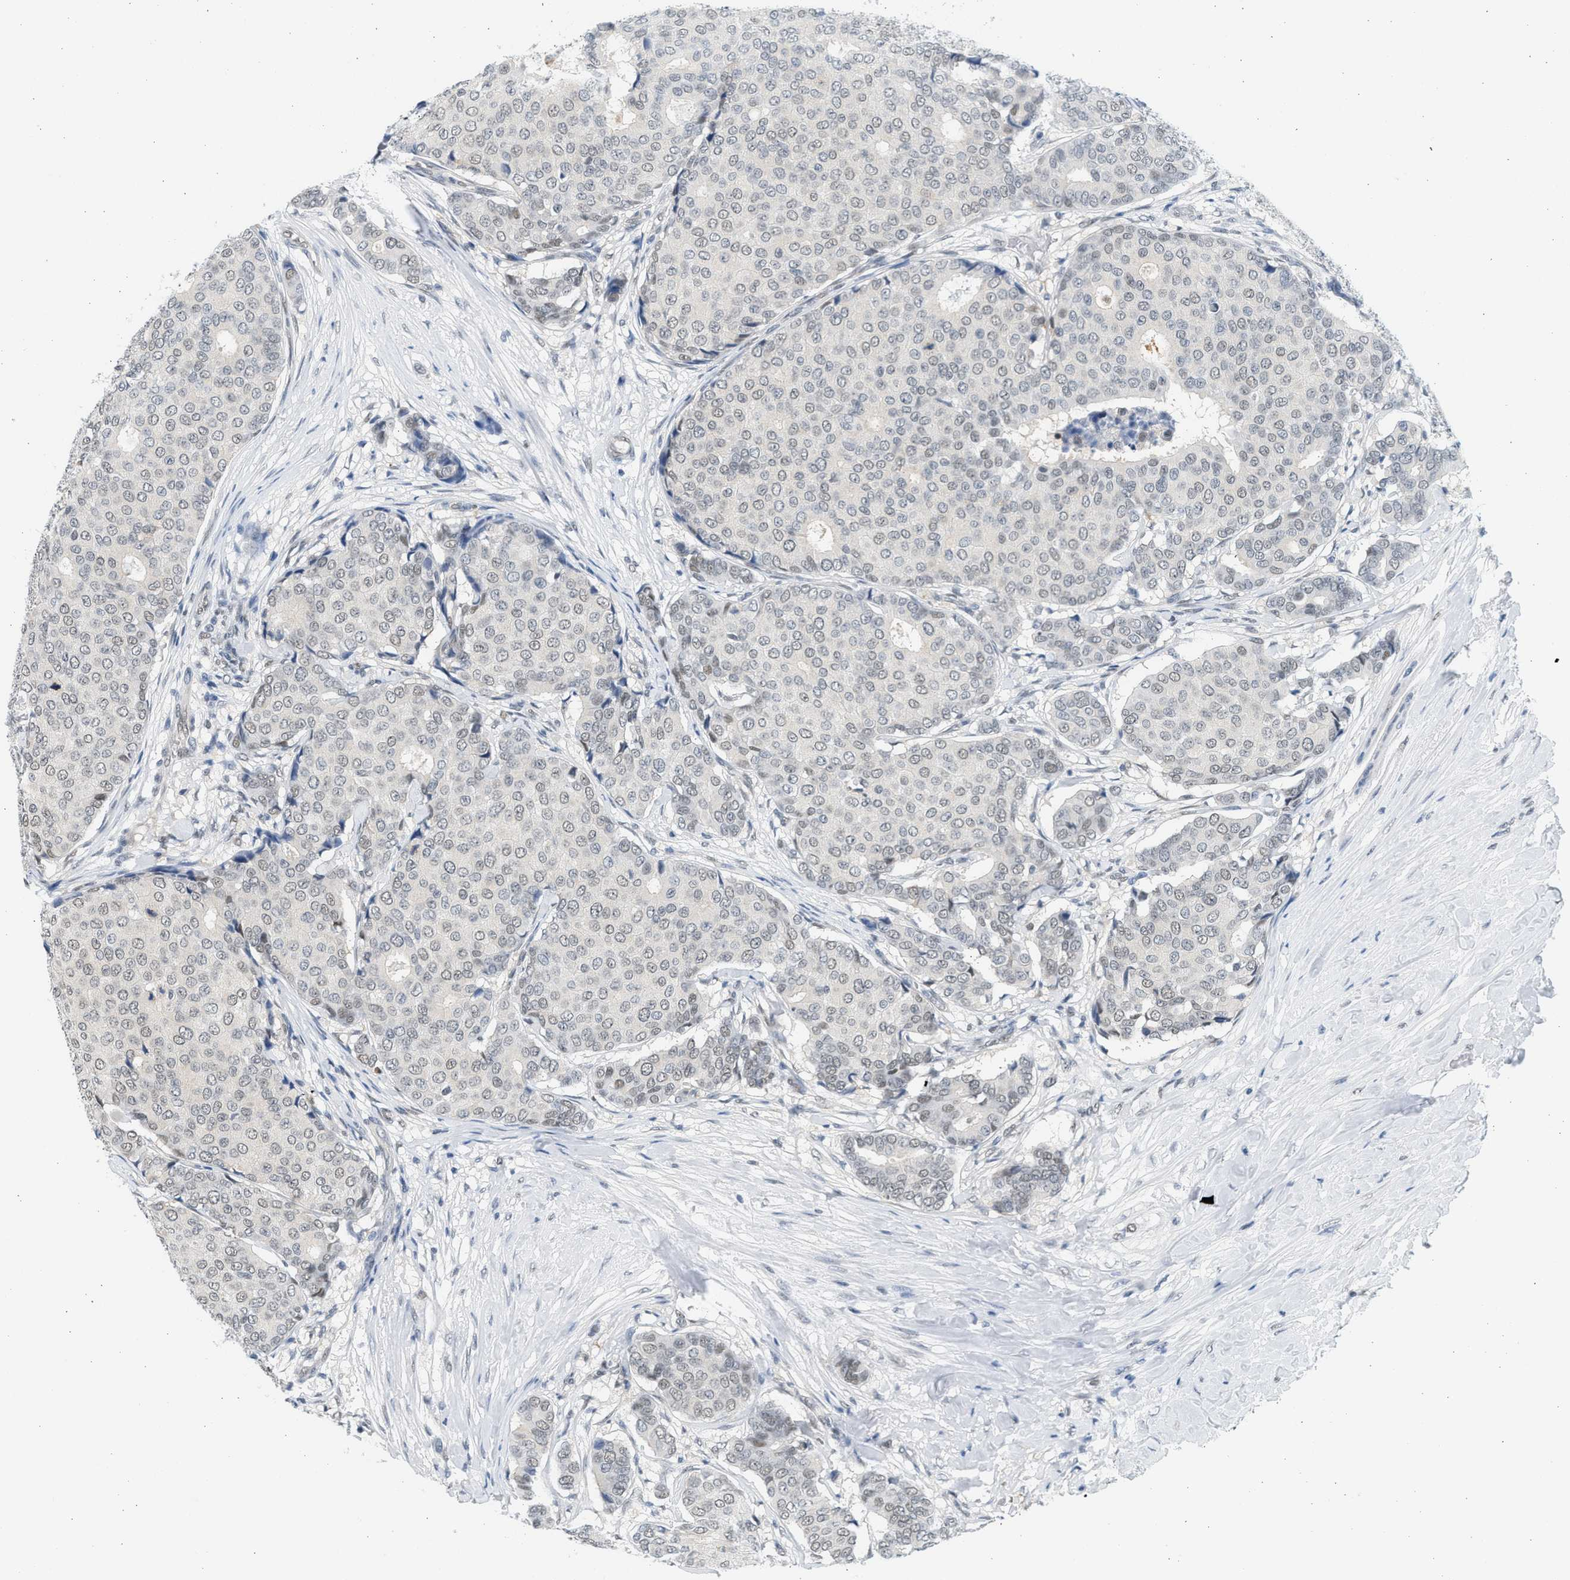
{"staining": {"intensity": "weak", "quantity": "<25%", "location": "nuclear"}, "tissue": "breast cancer", "cell_type": "Tumor cells", "image_type": "cancer", "snomed": [{"axis": "morphology", "description": "Duct carcinoma"}, {"axis": "topography", "description": "Breast"}], "caption": "Photomicrograph shows no protein staining in tumor cells of breast cancer (invasive ductal carcinoma) tissue.", "gene": "HIPK1", "patient": {"sex": "female", "age": 75}}